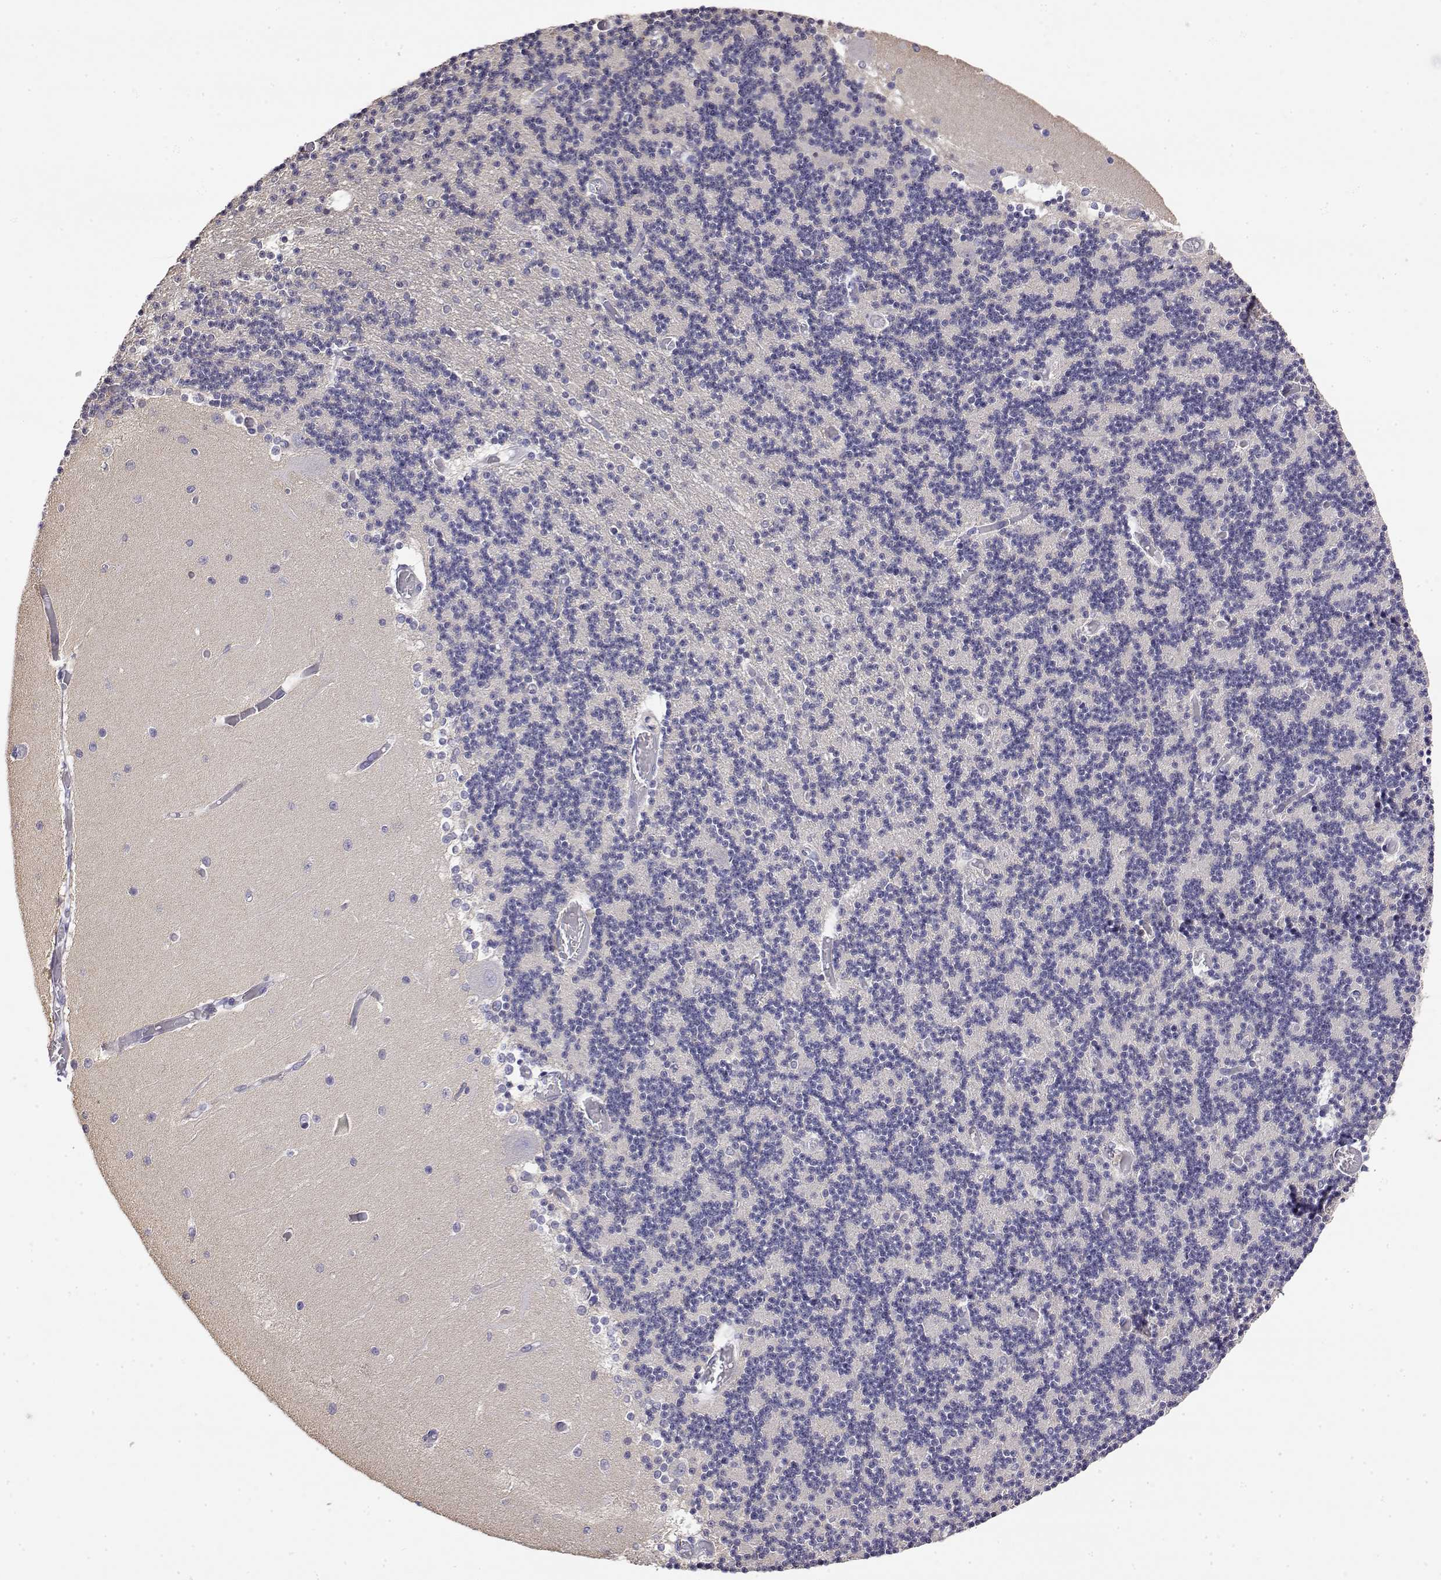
{"staining": {"intensity": "negative", "quantity": "none", "location": "none"}, "tissue": "cerebellum", "cell_type": "Cells in granular layer", "image_type": "normal", "snomed": [{"axis": "morphology", "description": "Normal tissue, NOS"}, {"axis": "topography", "description": "Cerebellum"}], "caption": "Immunohistochemistry (IHC) photomicrograph of unremarkable human cerebellum stained for a protein (brown), which demonstrates no expression in cells in granular layer.", "gene": "LY6D", "patient": {"sex": "female", "age": 28}}